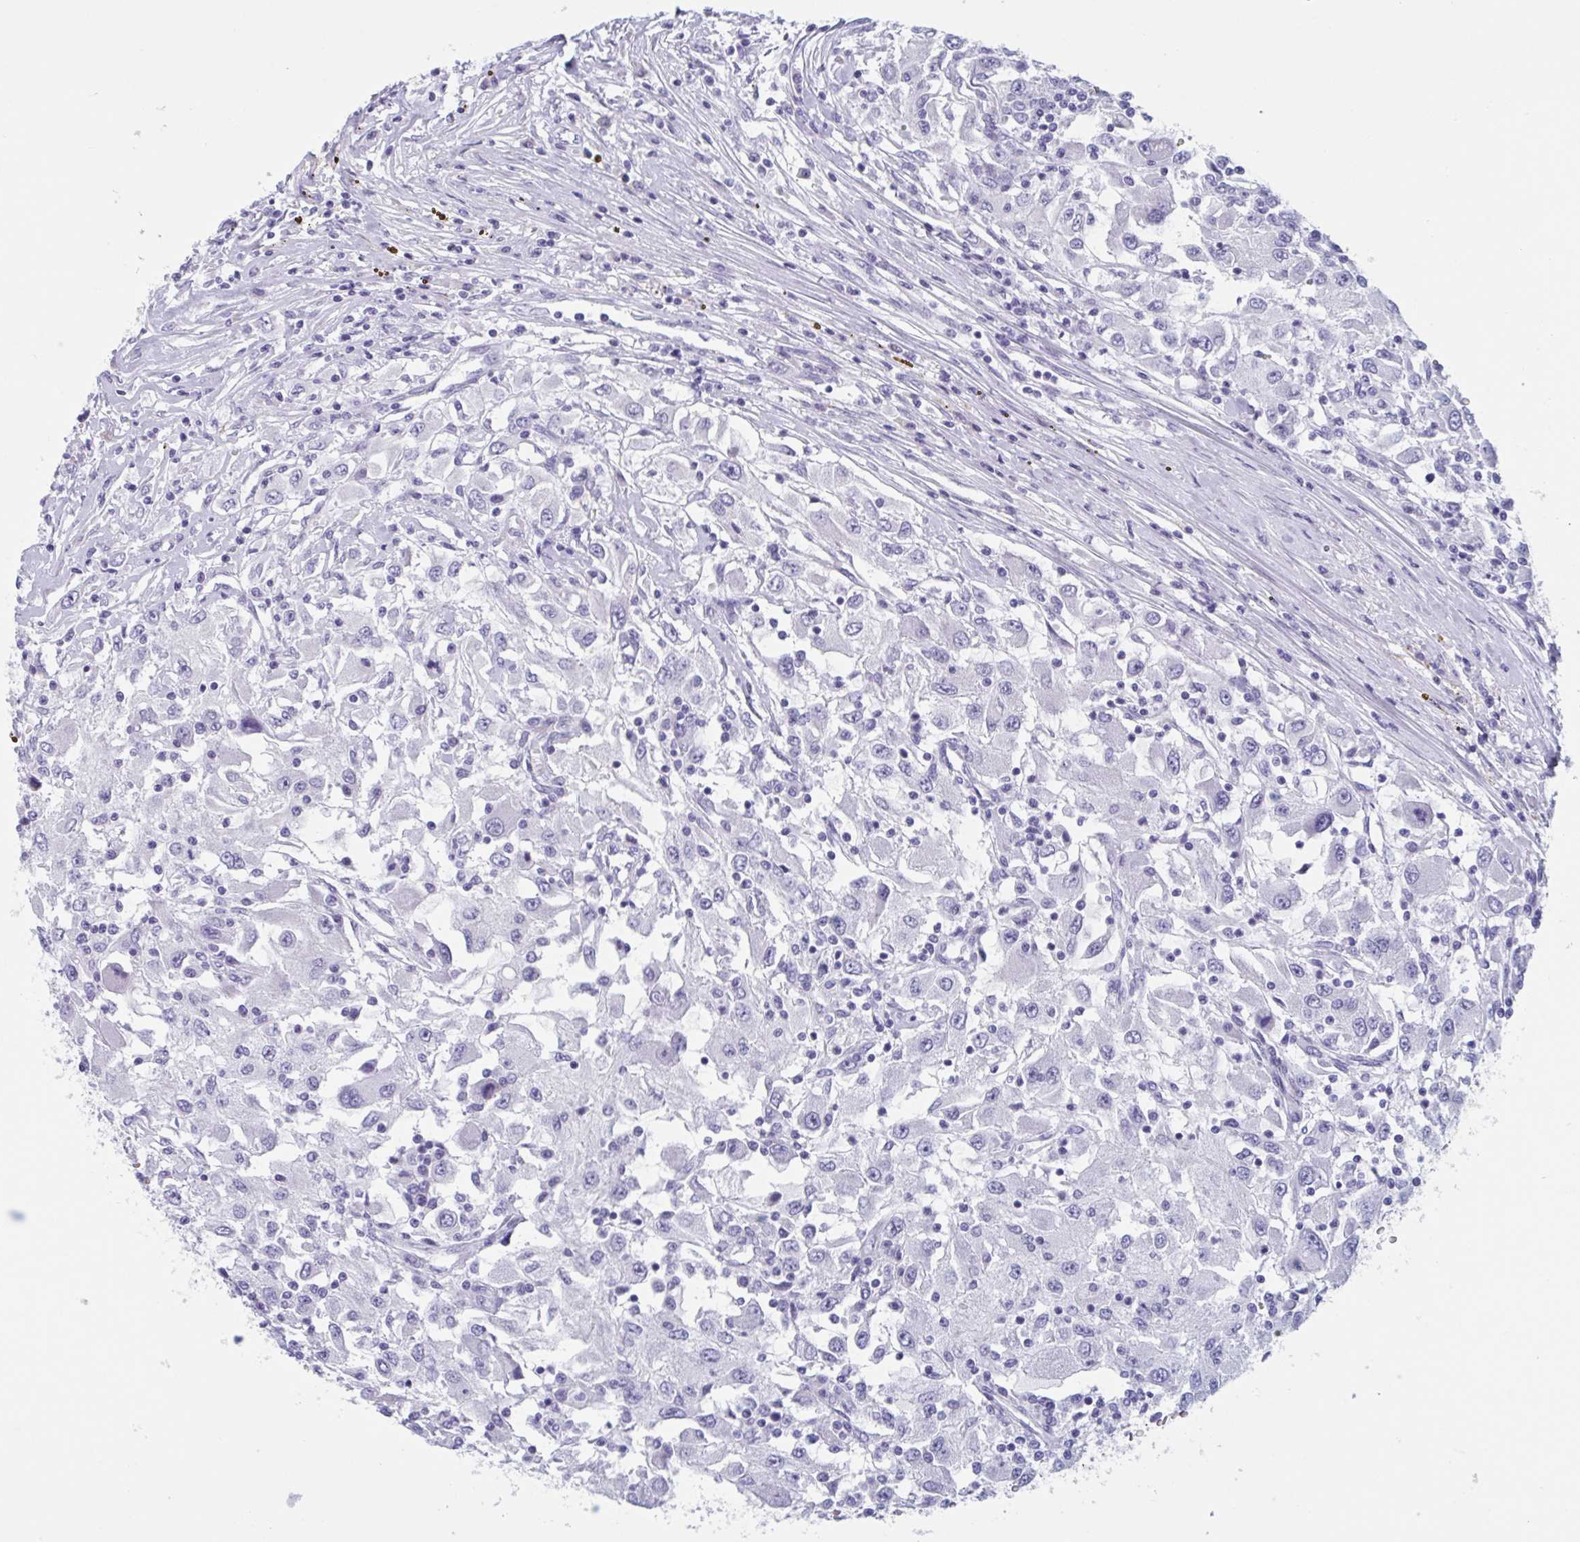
{"staining": {"intensity": "negative", "quantity": "none", "location": "none"}, "tissue": "renal cancer", "cell_type": "Tumor cells", "image_type": "cancer", "snomed": [{"axis": "morphology", "description": "Adenocarcinoma, NOS"}, {"axis": "topography", "description": "Kidney"}], "caption": "Immunohistochemical staining of renal cancer displays no significant expression in tumor cells.", "gene": "HSD11B2", "patient": {"sex": "female", "age": 67}}